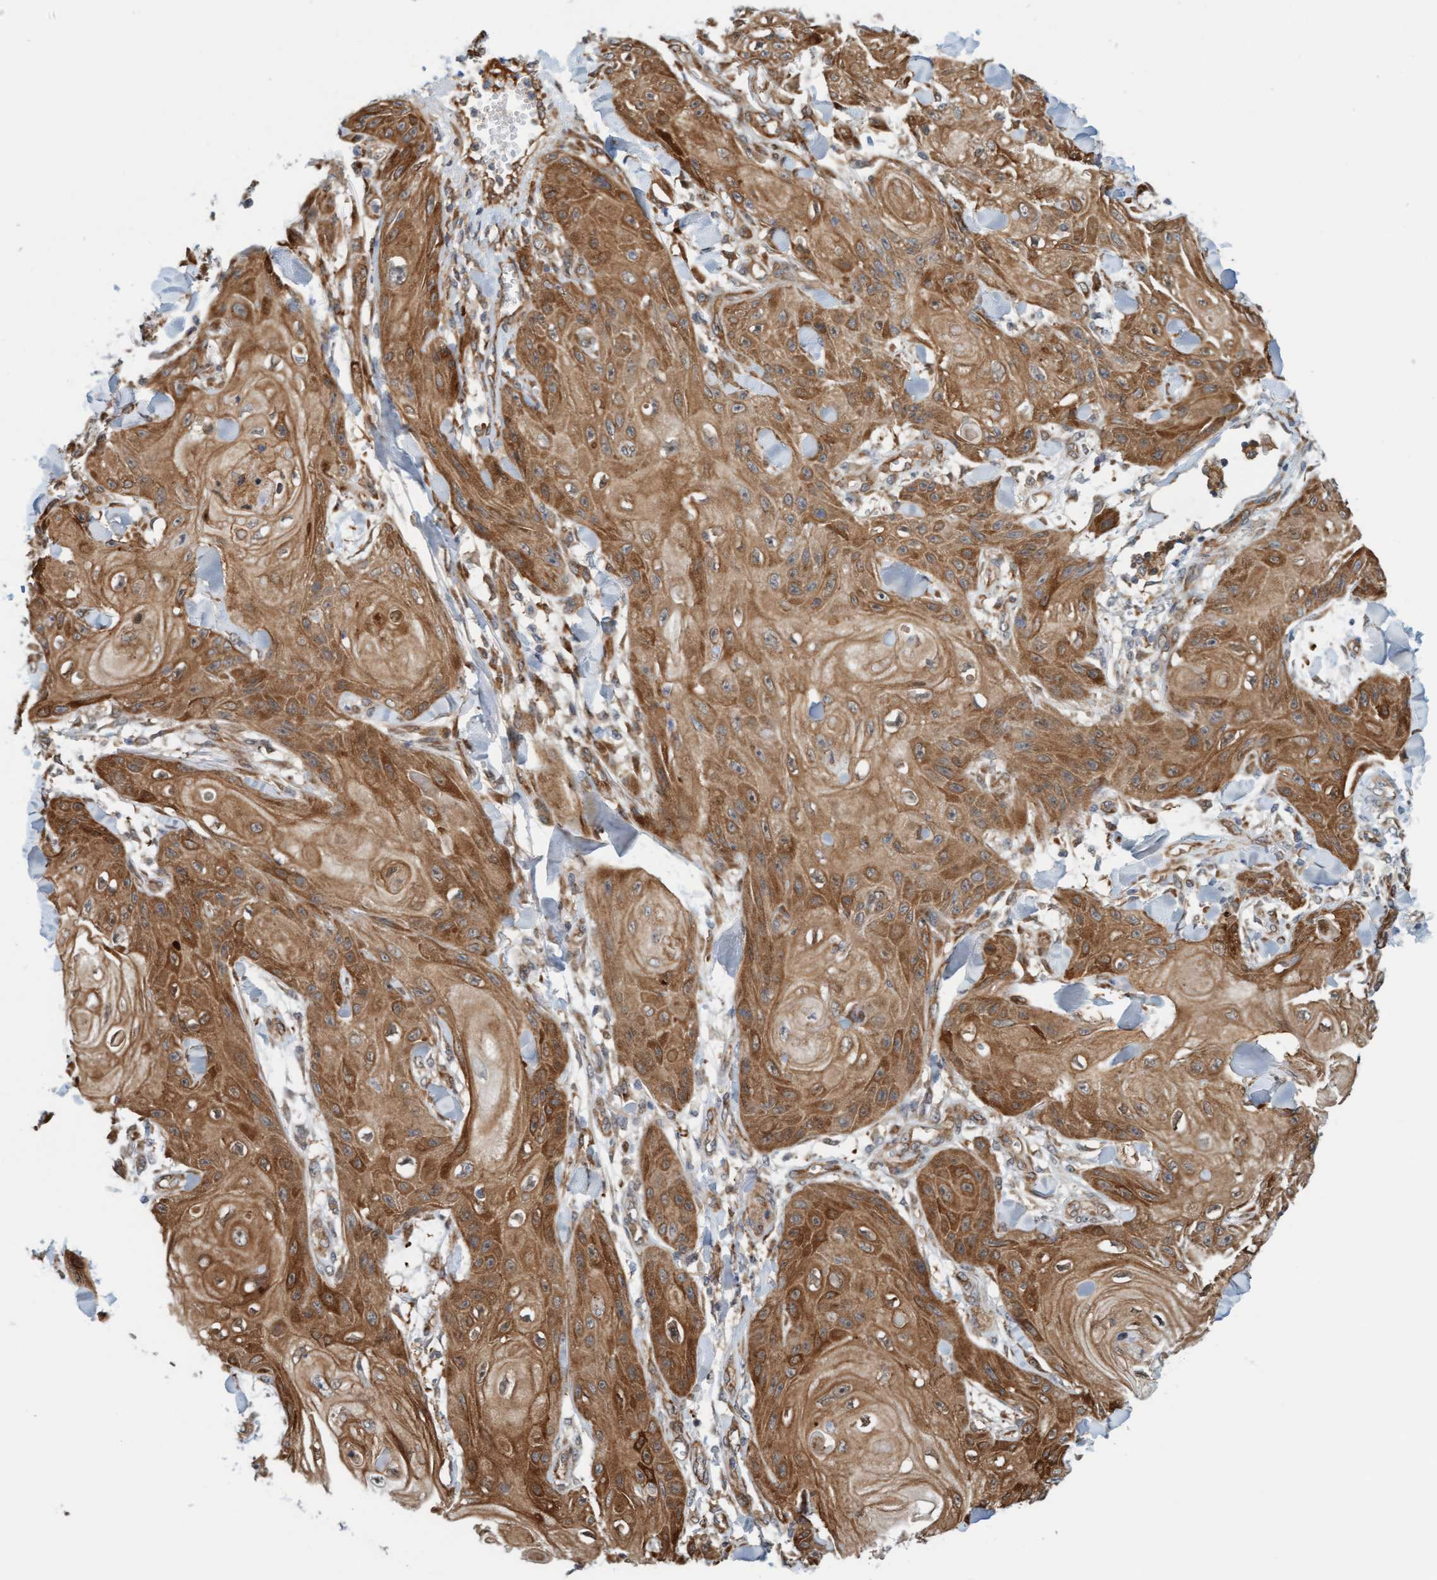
{"staining": {"intensity": "moderate", "quantity": ">75%", "location": "cytoplasmic/membranous"}, "tissue": "skin cancer", "cell_type": "Tumor cells", "image_type": "cancer", "snomed": [{"axis": "morphology", "description": "Squamous cell carcinoma, NOS"}, {"axis": "topography", "description": "Skin"}], "caption": "Human skin squamous cell carcinoma stained with a brown dye exhibits moderate cytoplasmic/membranous positive positivity in approximately >75% of tumor cells.", "gene": "EIF4EBP1", "patient": {"sex": "male", "age": 74}}